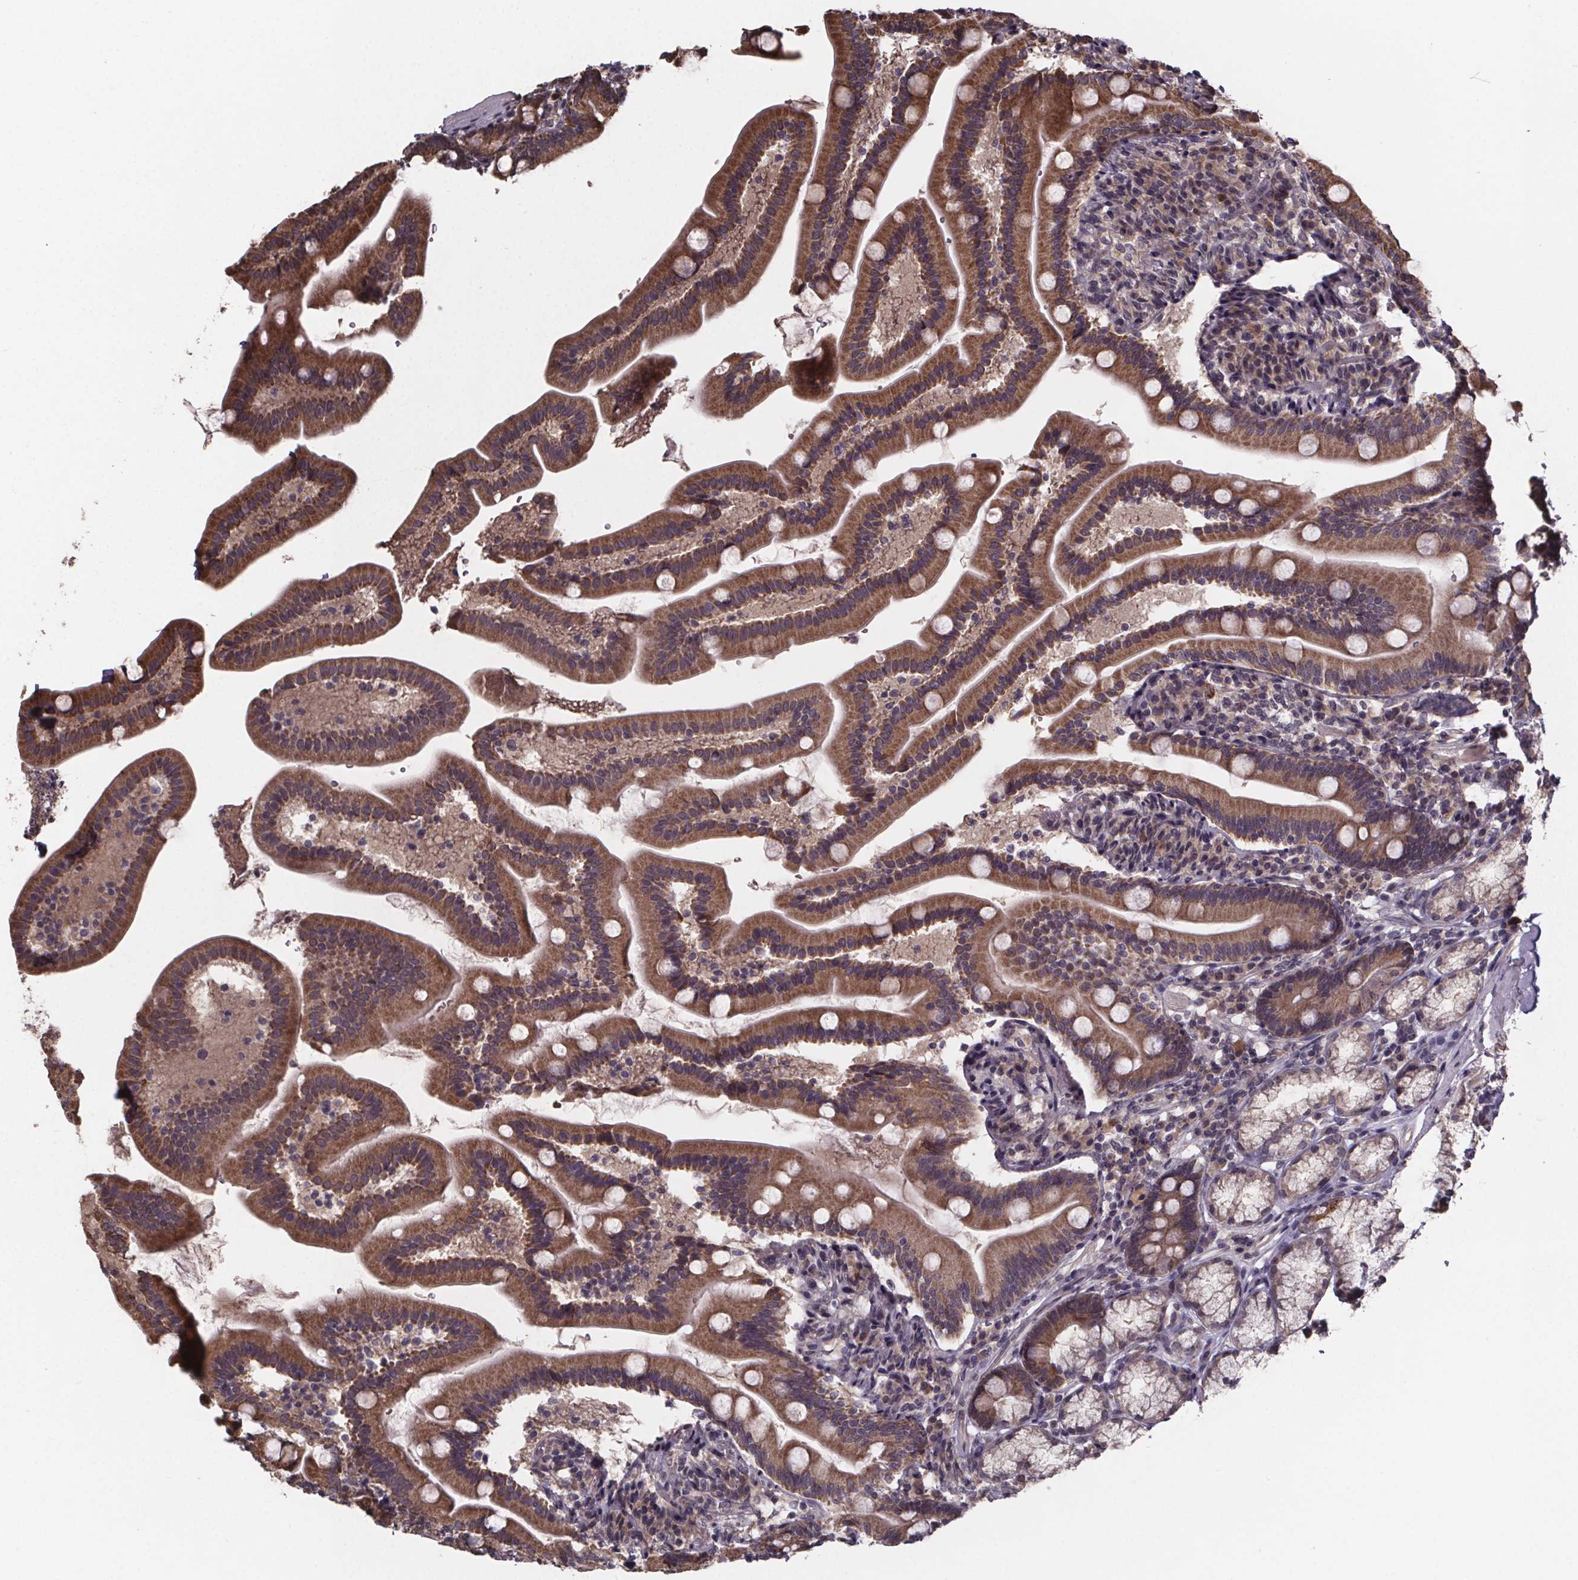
{"staining": {"intensity": "strong", "quantity": ">75%", "location": "cytoplasmic/membranous"}, "tissue": "duodenum", "cell_type": "Glandular cells", "image_type": "normal", "snomed": [{"axis": "morphology", "description": "Normal tissue, NOS"}, {"axis": "topography", "description": "Duodenum"}], "caption": "Immunohistochemistry (IHC) of unremarkable duodenum exhibits high levels of strong cytoplasmic/membranous expression in about >75% of glandular cells. (DAB (3,3'-diaminobenzidine) IHC, brown staining for protein, blue staining for nuclei).", "gene": "SAT1", "patient": {"sex": "female", "age": 67}}